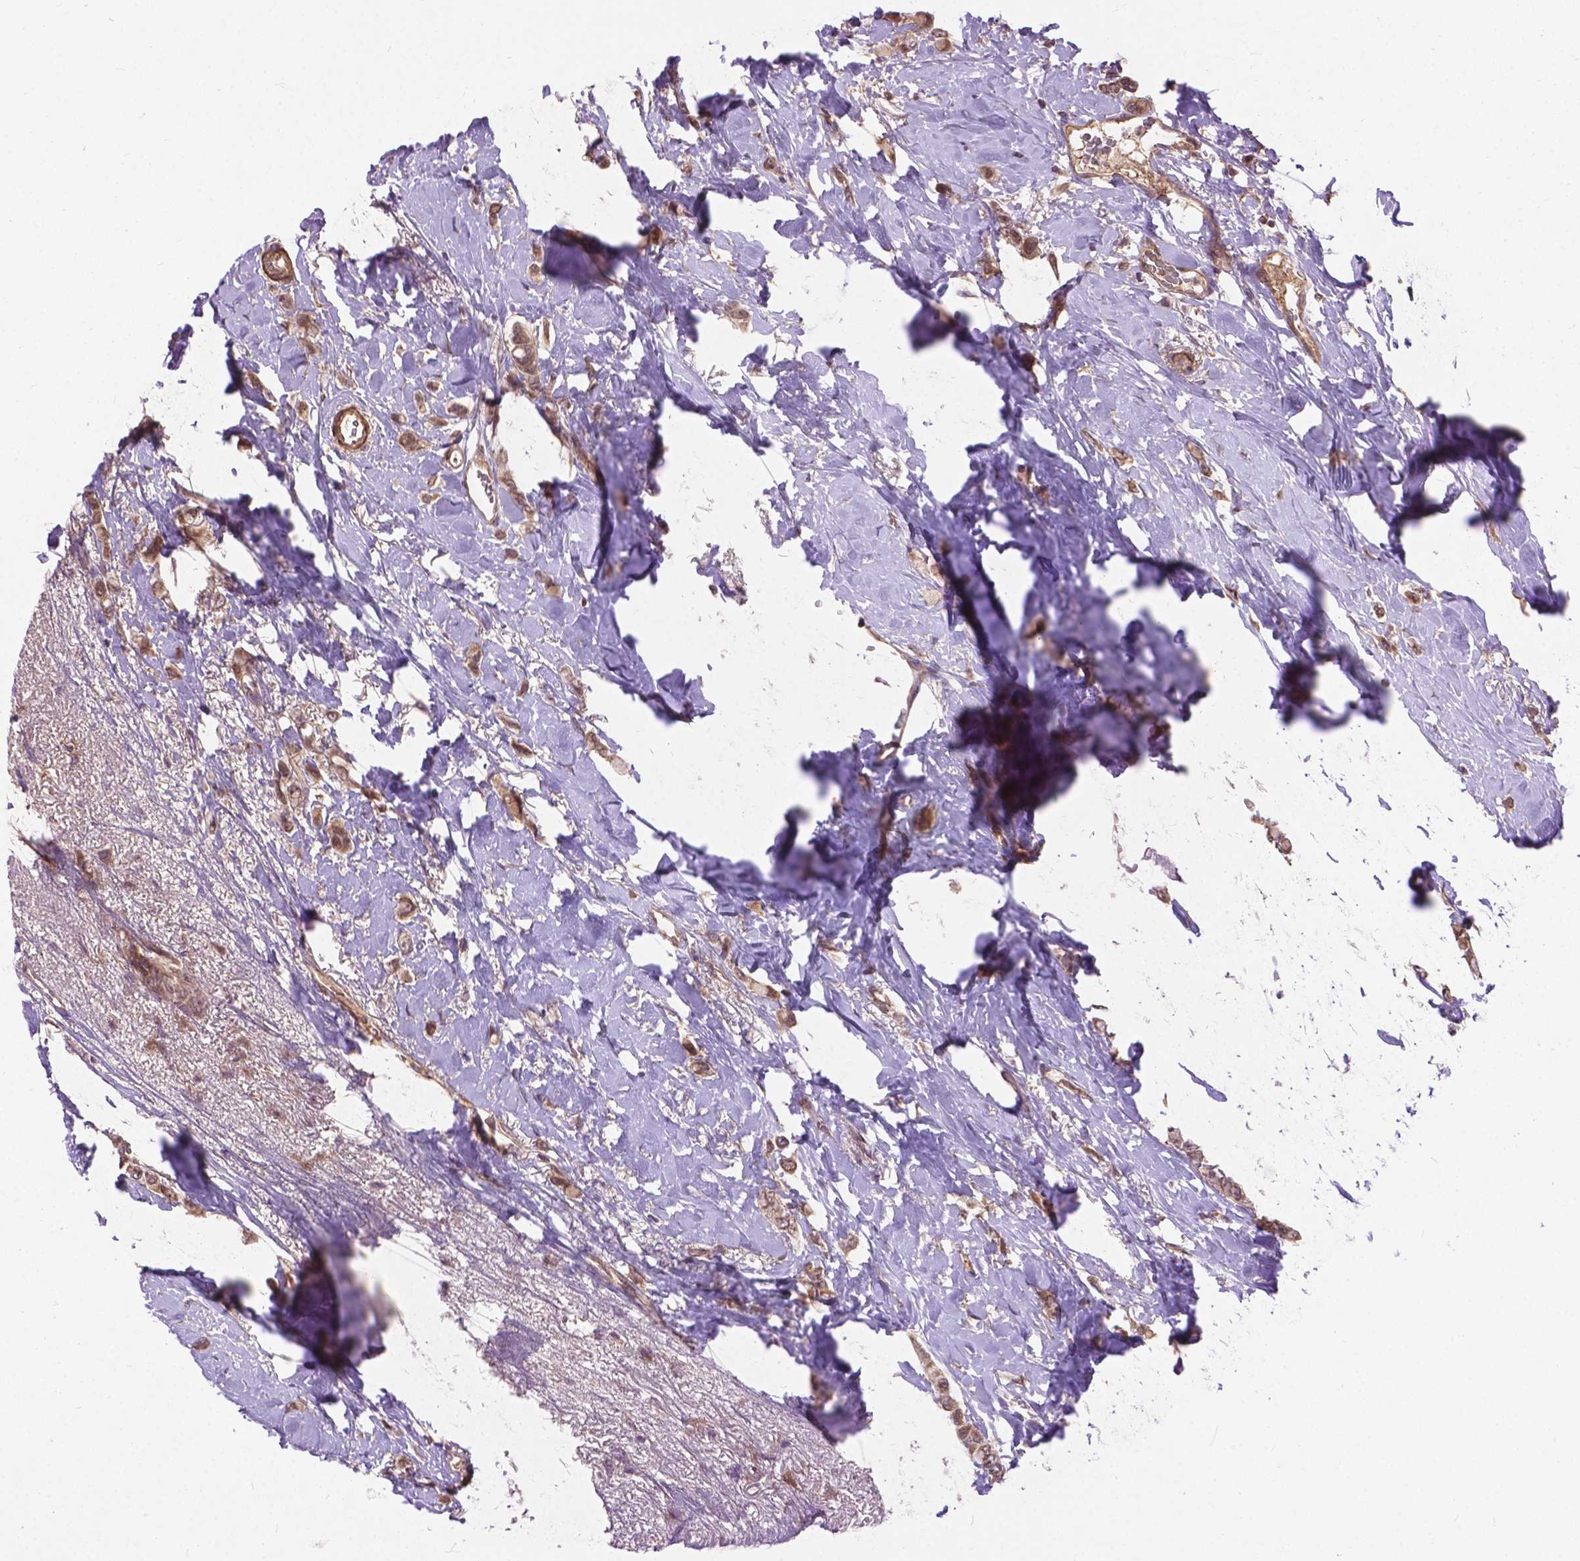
{"staining": {"intensity": "moderate", "quantity": ">75%", "location": "cytoplasmic/membranous"}, "tissue": "breast cancer", "cell_type": "Tumor cells", "image_type": "cancer", "snomed": [{"axis": "morphology", "description": "Lobular carcinoma"}, {"axis": "topography", "description": "Breast"}], "caption": "A histopathology image of human breast cancer stained for a protein exhibits moderate cytoplasmic/membranous brown staining in tumor cells. The staining is performed using DAB brown chromogen to label protein expression. The nuclei are counter-stained blue using hematoxylin.", "gene": "ZNF616", "patient": {"sex": "female", "age": 66}}